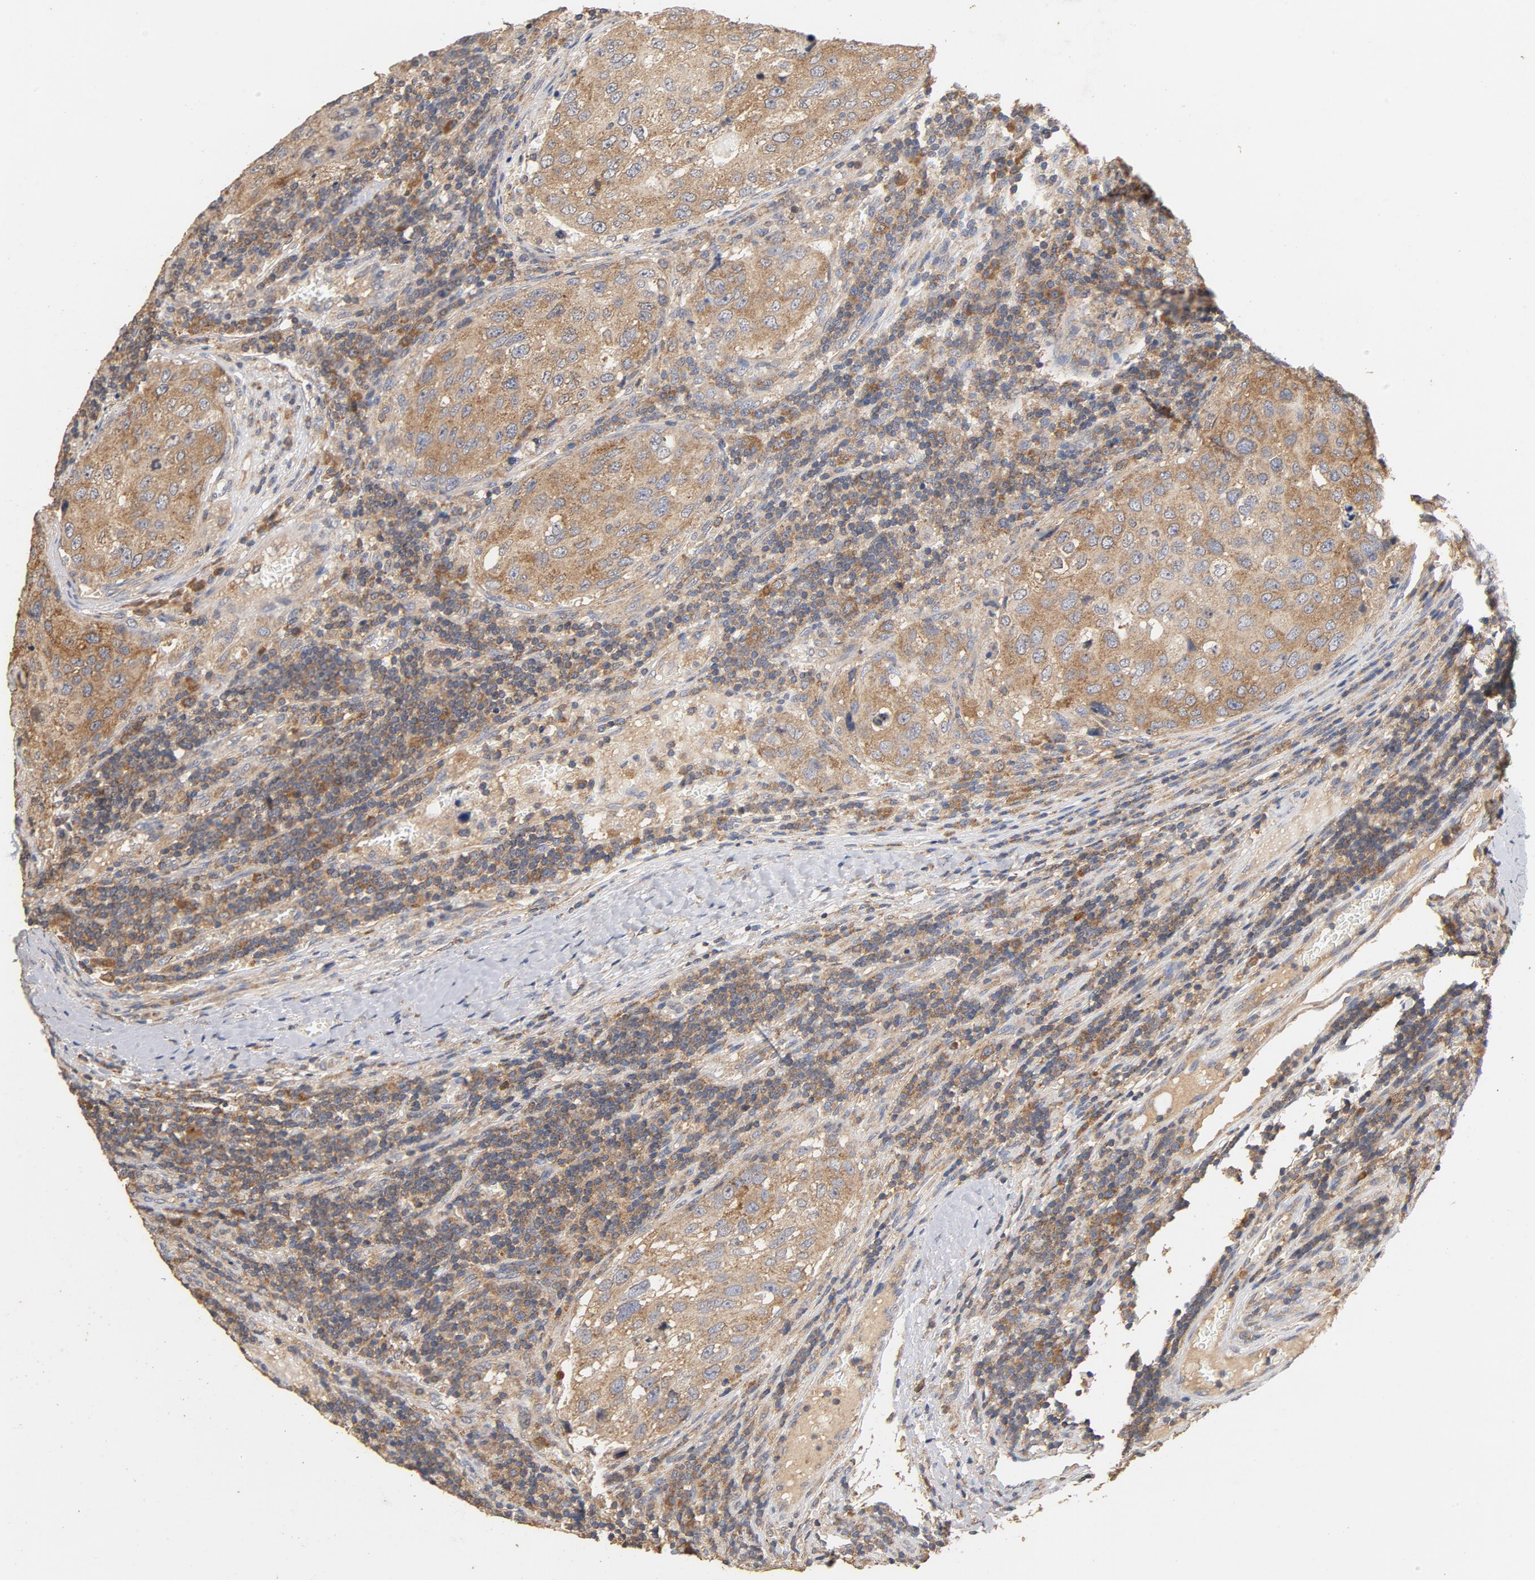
{"staining": {"intensity": "moderate", "quantity": ">75%", "location": "cytoplasmic/membranous"}, "tissue": "urothelial cancer", "cell_type": "Tumor cells", "image_type": "cancer", "snomed": [{"axis": "morphology", "description": "Urothelial carcinoma, High grade"}, {"axis": "topography", "description": "Lymph node"}, {"axis": "topography", "description": "Urinary bladder"}], "caption": "Protein staining exhibits moderate cytoplasmic/membranous positivity in about >75% of tumor cells in urothelial cancer.", "gene": "DDX6", "patient": {"sex": "male", "age": 51}}